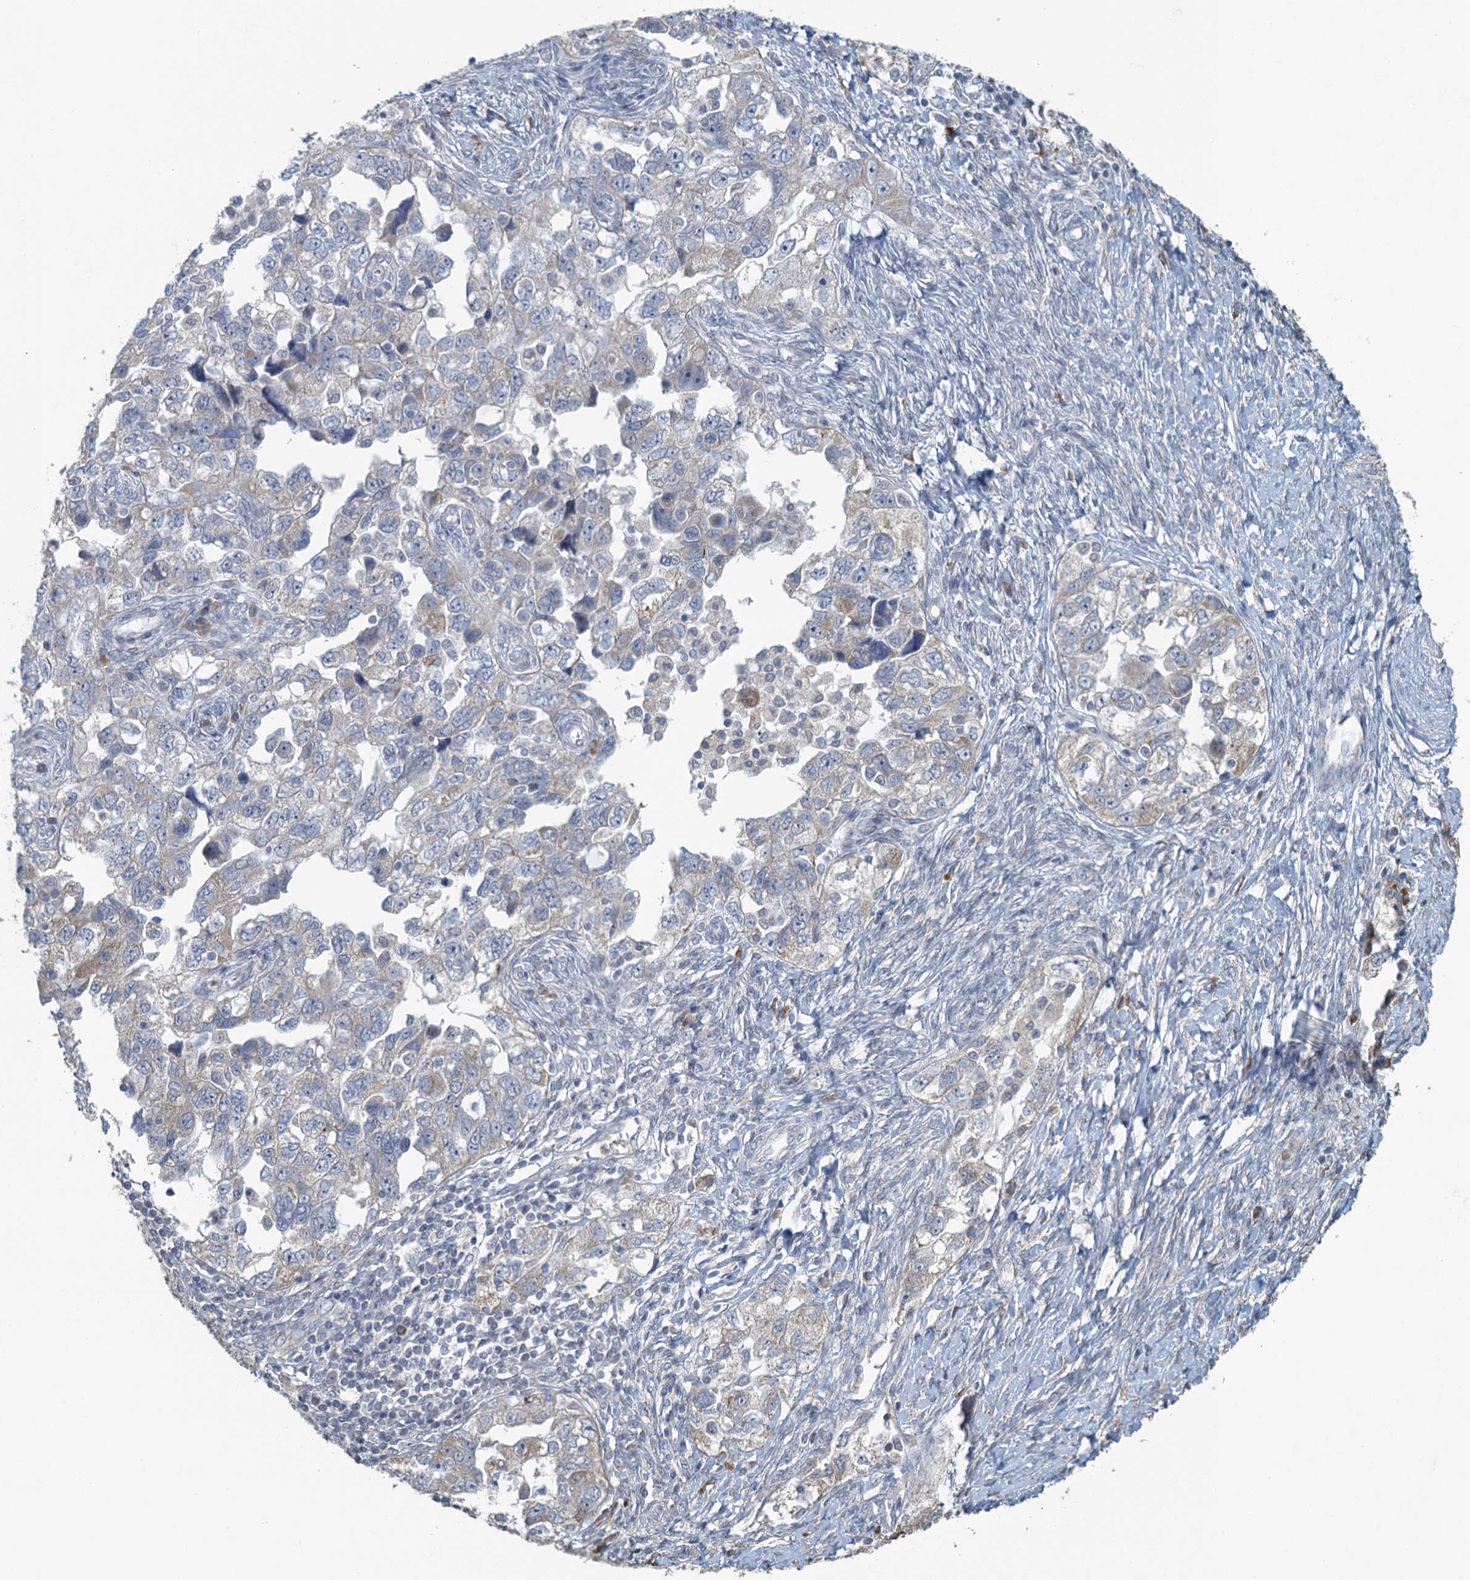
{"staining": {"intensity": "negative", "quantity": "none", "location": "none"}, "tissue": "ovarian cancer", "cell_type": "Tumor cells", "image_type": "cancer", "snomed": [{"axis": "morphology", "description": "Carcinoma, NOS"}, {"axis": "morphology", "description": "Cystadenocarcinoma, serous, NOS"}, {"axis": "topography", "description": "Ovary"}], "caption": "Ovarian carcinoma stained for a protein using immunohistochemistry exhibits no expression tumor cells.", "gene": "TEX35", "patient": {"sex": "female", "age": 69}}